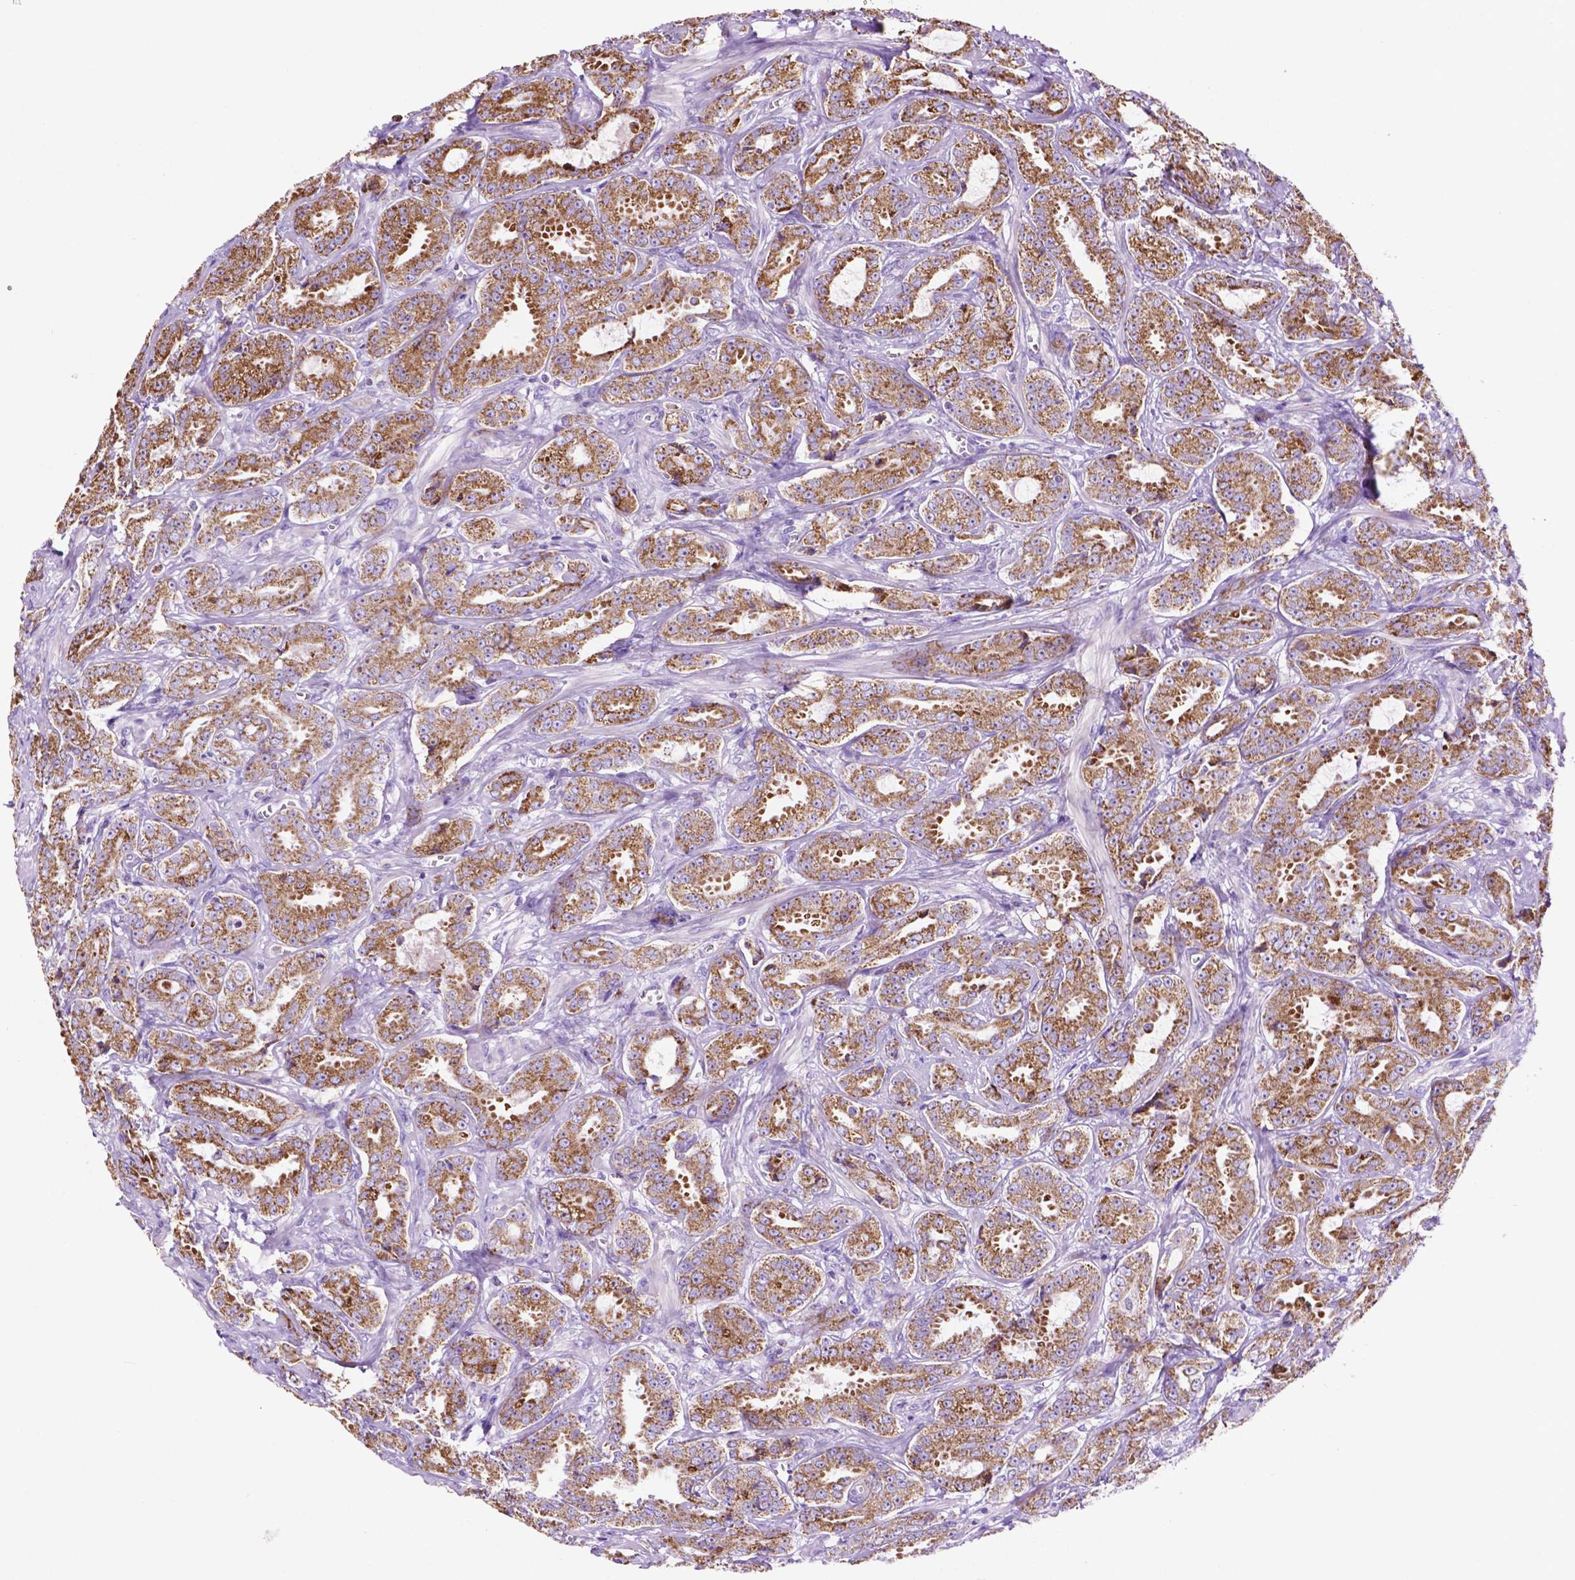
{"staining": {"intensity": "strong", "quantity": "25%-75%", "location": "cytoplasmic/membranous"}, "tissue": "prostate cancer", "cell_type": "Tumor cells", "image_type": "cancer", "snomed": [{"axis": "morphology", "description": "Adenocarcinoma, High grade"}, {"axis": "topography", "description": "Prostate"}], "caption": "Brown immunohistochemical staining in adenocarcinoma (high-grade) (prostate) shows strong cytoplasmic/membranous staining in approximately 25%-75% of tumor cells.", "gene": "GDPD5", "patient": {"sex": "male", "age": 64}}